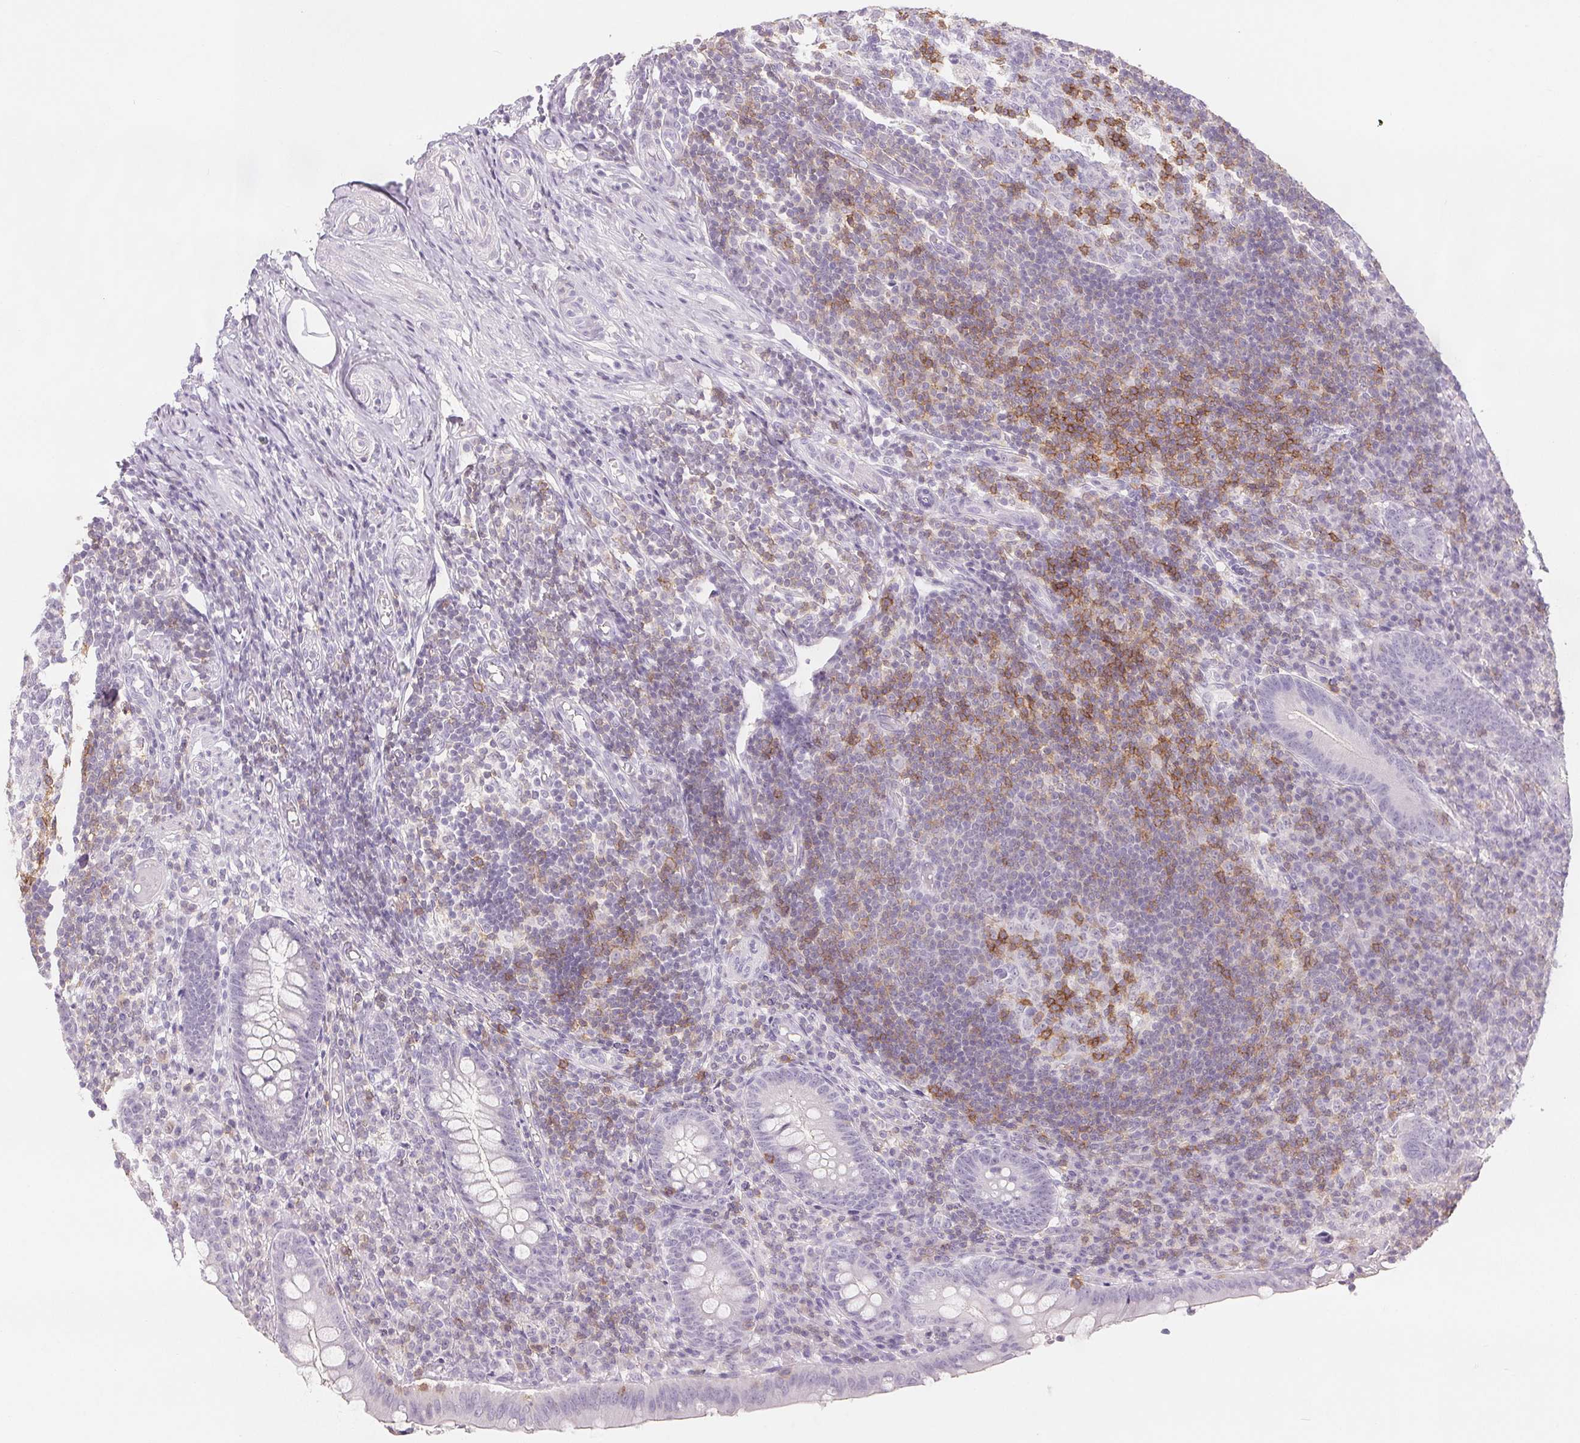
{"staining": {"intensity": "negative", "quantity": "none", "location": "none"}, "tissue": "appendix", "cell_type": "Glandular cells", "image_type": "normal", "snomed": [{"axis": "morphology", "description": "Normal tissue, NOS"}, {"axis": "topography", "description": "Appendix"}], "caption": "This is an immunohistochemistry (IHC) histopathology image of benign human appendix. There is no positivity in glandular cells.", "gene": "CD69", "patient": {"sex": "male", "age": 18}}